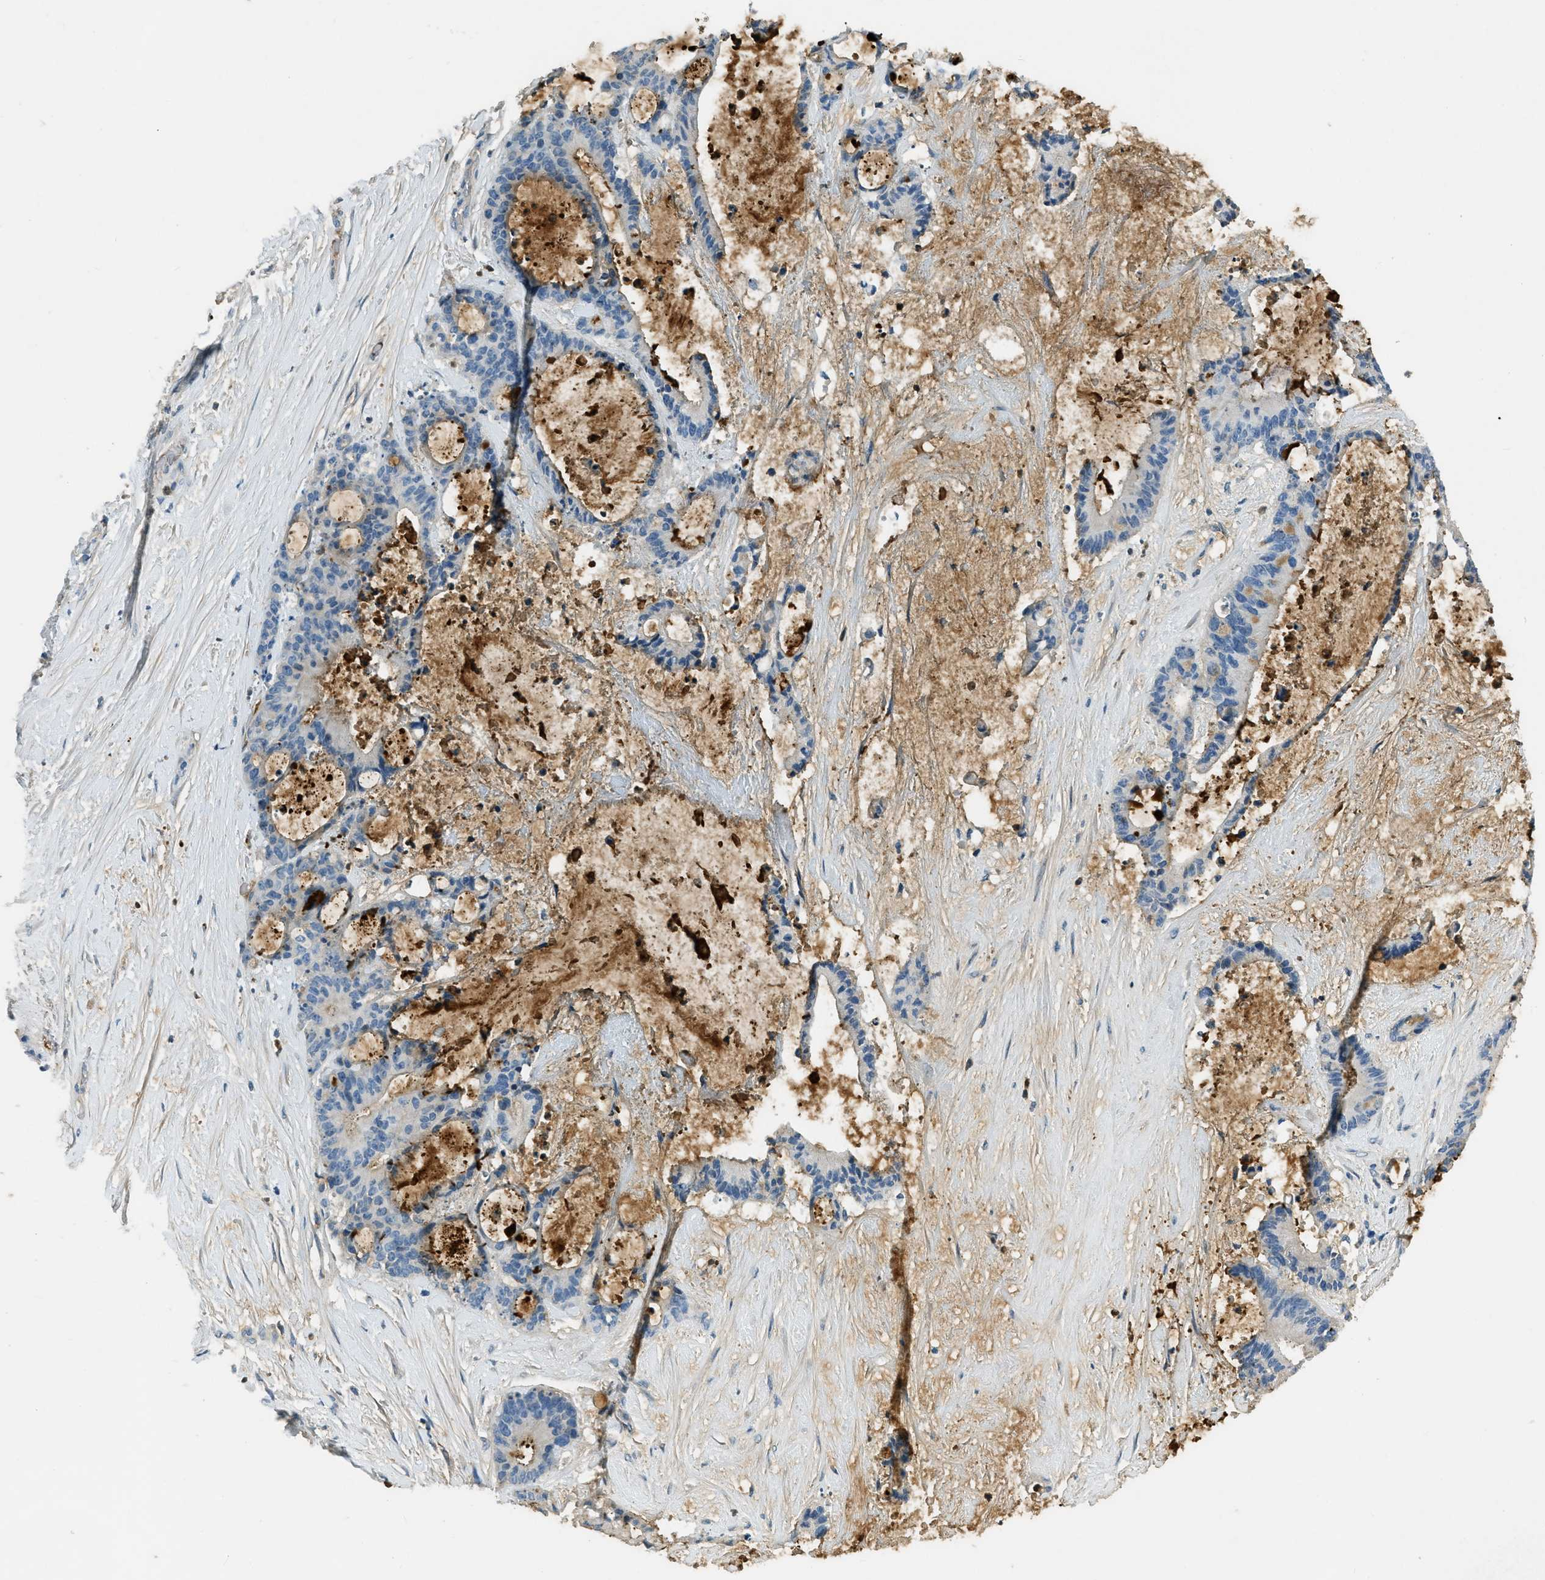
{"staining": {"intensity": "negative", "quantity": "none", "location": "none"}, "tissue": "liver cancer", "cell_type": "Tumor cells", "image_type": "cancer", "snomed": [{"axis": "morphology", "description": "Cholangiocarcinoma"}, {"axis": "topography", "description": "Liver"}], "caption": "This is a histopathology image of IHC staining of liver cancer, which shows no expression in tumor cells.", "gene": "PRTN3", "patient": {"sex": "female", "age": 73}}